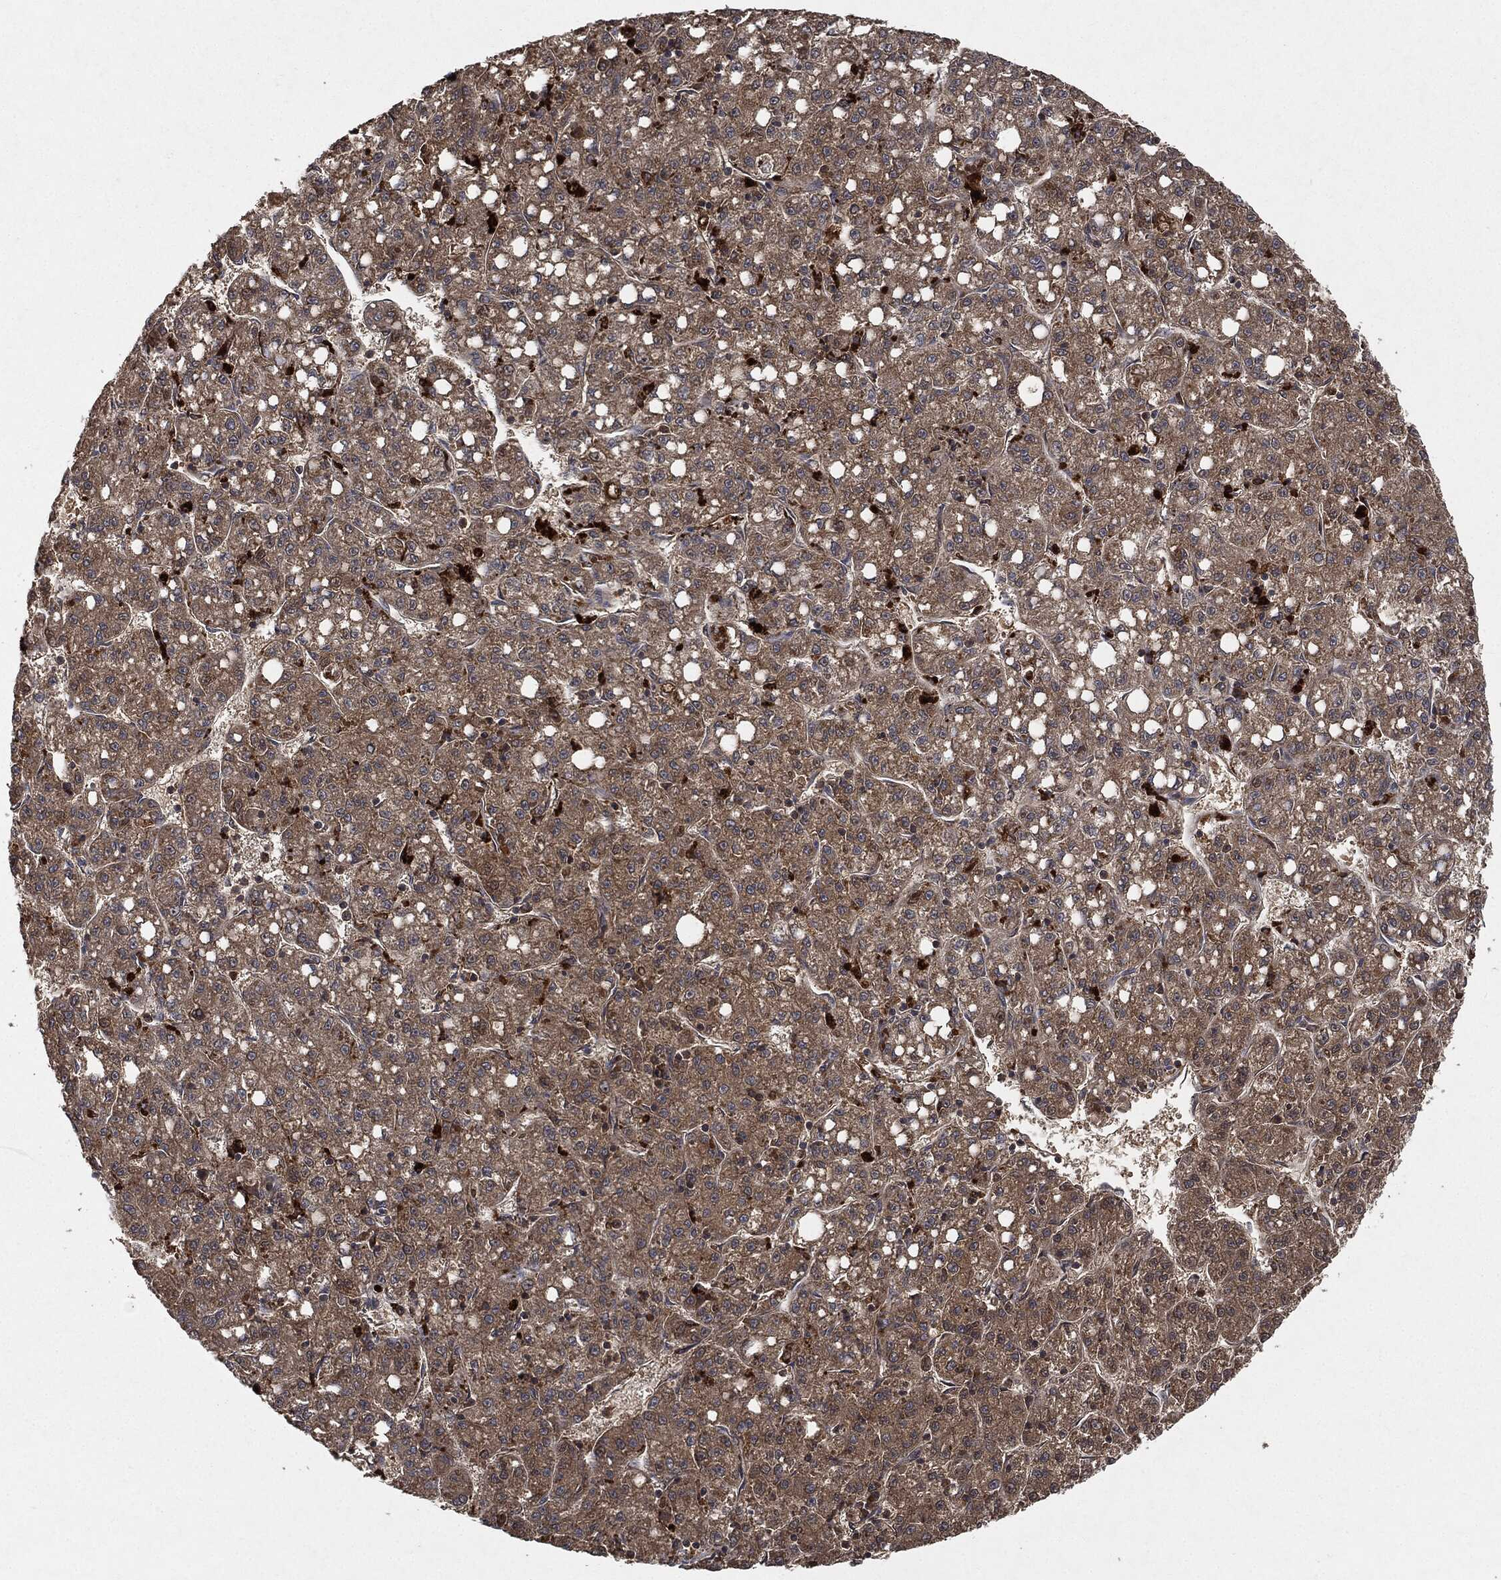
{"staining": {"intensity": "weak", "quantity": ">75%", "location": "cytoplasmic/membranous"}, "tissue": "liver cancer", "cell_type": "Tumor cells", "image_type": "cancer", "snomed": [{"axis": "morphology", "description": "Carcinoma, Hepatocellular, NOS"}, {"axis": "topography", "description": "Liver"}], "caption": "Immunohistochemistry (IHC) staining of hepatocellular carcinoma (liver), which demonstrates low levels of weak cytoplasmic/membranous staining in approximately >75% of tumor cells indicating weak cytoplasmic/membranous protein staining. The staining was performed using DAB (brown) for protein detection and nuclei were counterstained in hematoxylin (blue).", "gene": "BRAF", "patient": {"sex": "female", "age": 65}}